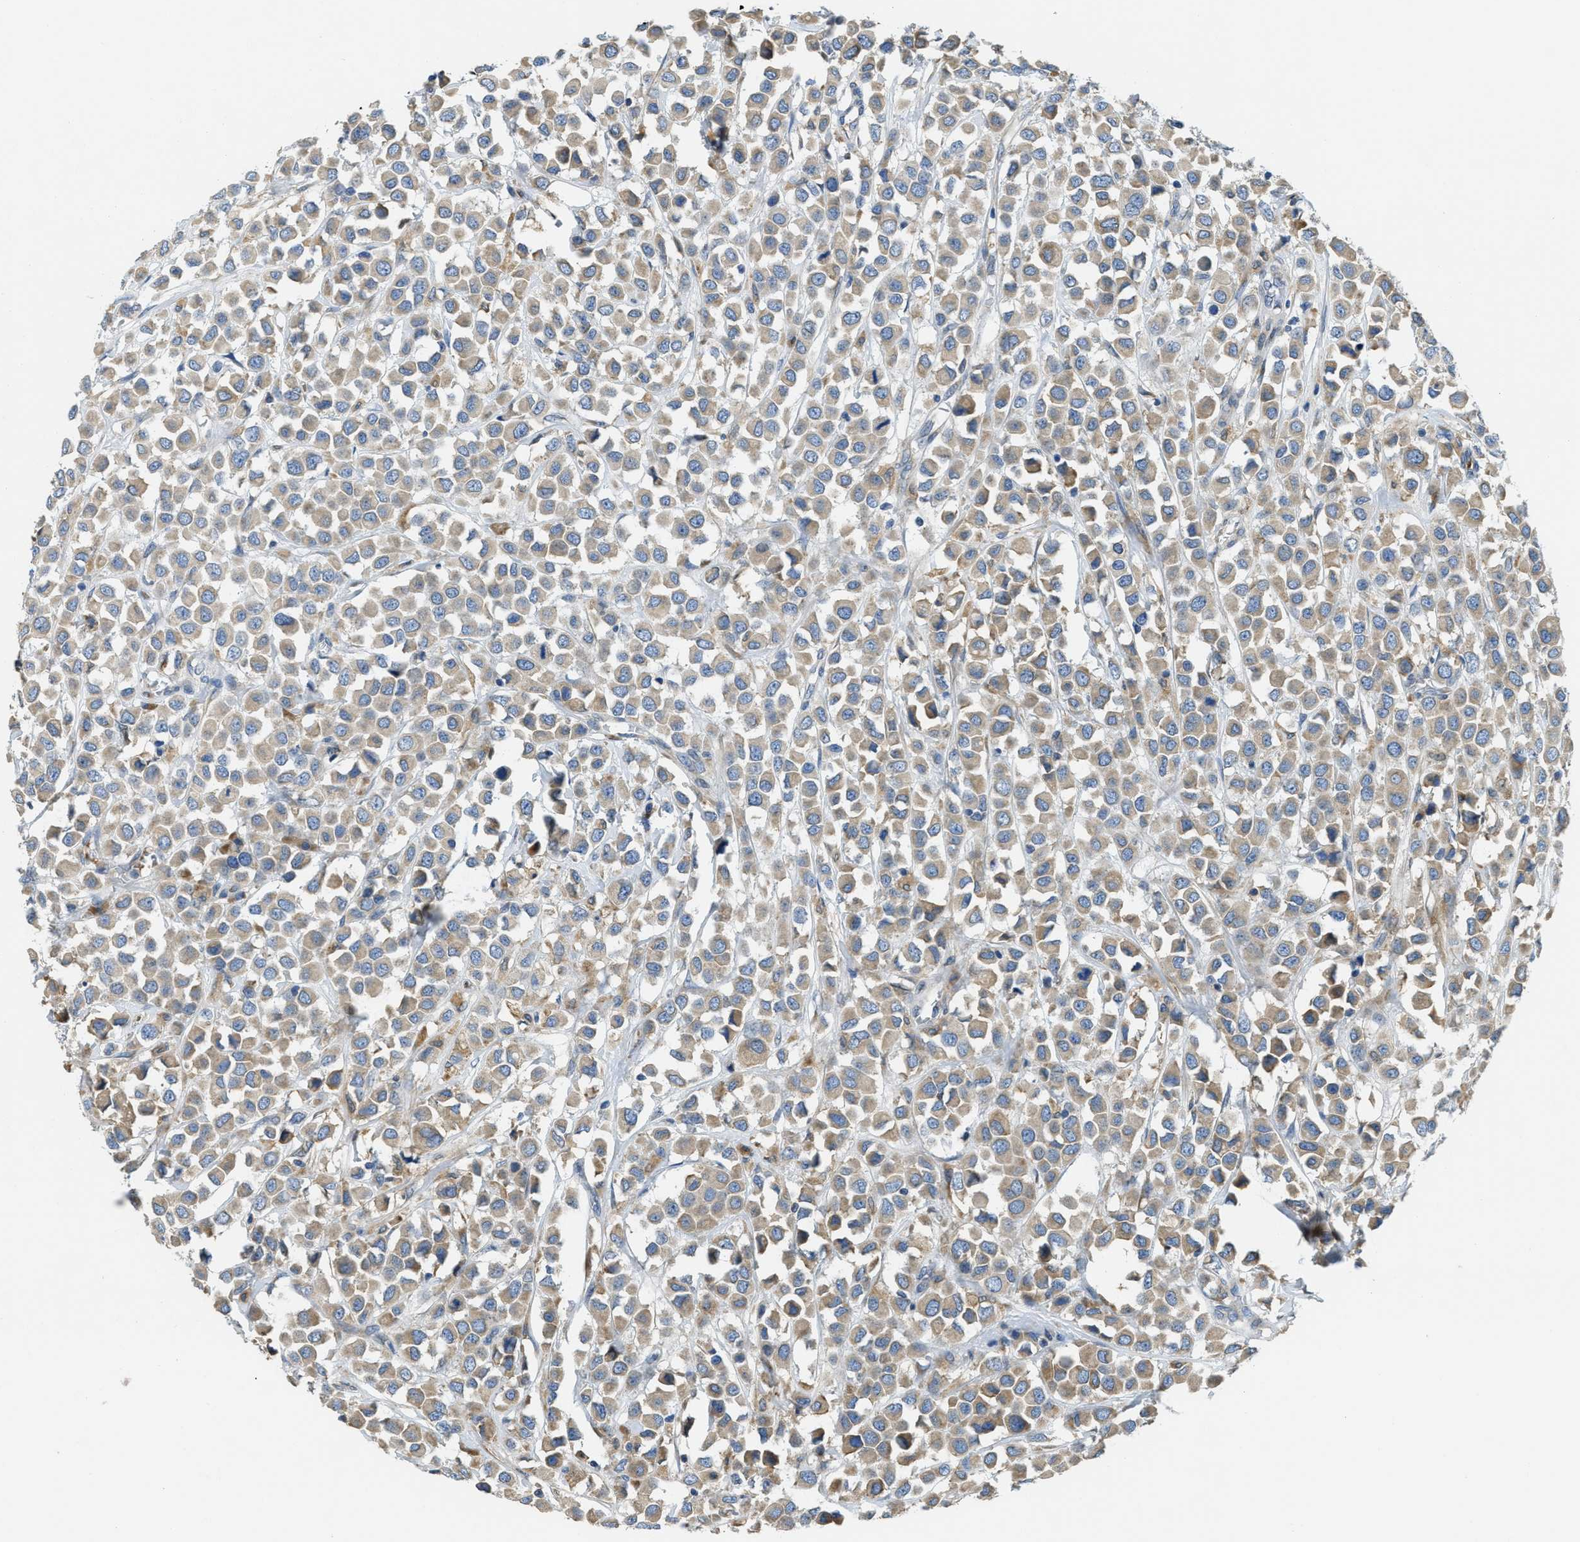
{"staining": {"intensity": "weak", "quantity": ">75%", "location": "cytoplasmic/membranous"}, "tissue": "breast cancer", "cell_type": "Tumor cells", "image_type": "cancer", "snomed": [{"axis": "morphology", "description": "Duct carcinoma"}, {"axis": "topography", "description": "Breast"}], "caption": "Breast cancer (intraductal carcinoma) tissue reveals weak cytoplasmic/membranous expression in about >75% of tumor cells Nuclei are stained in blue.", "gene": "MPDU1", "patient": {"sex": "female", "age": 61}}